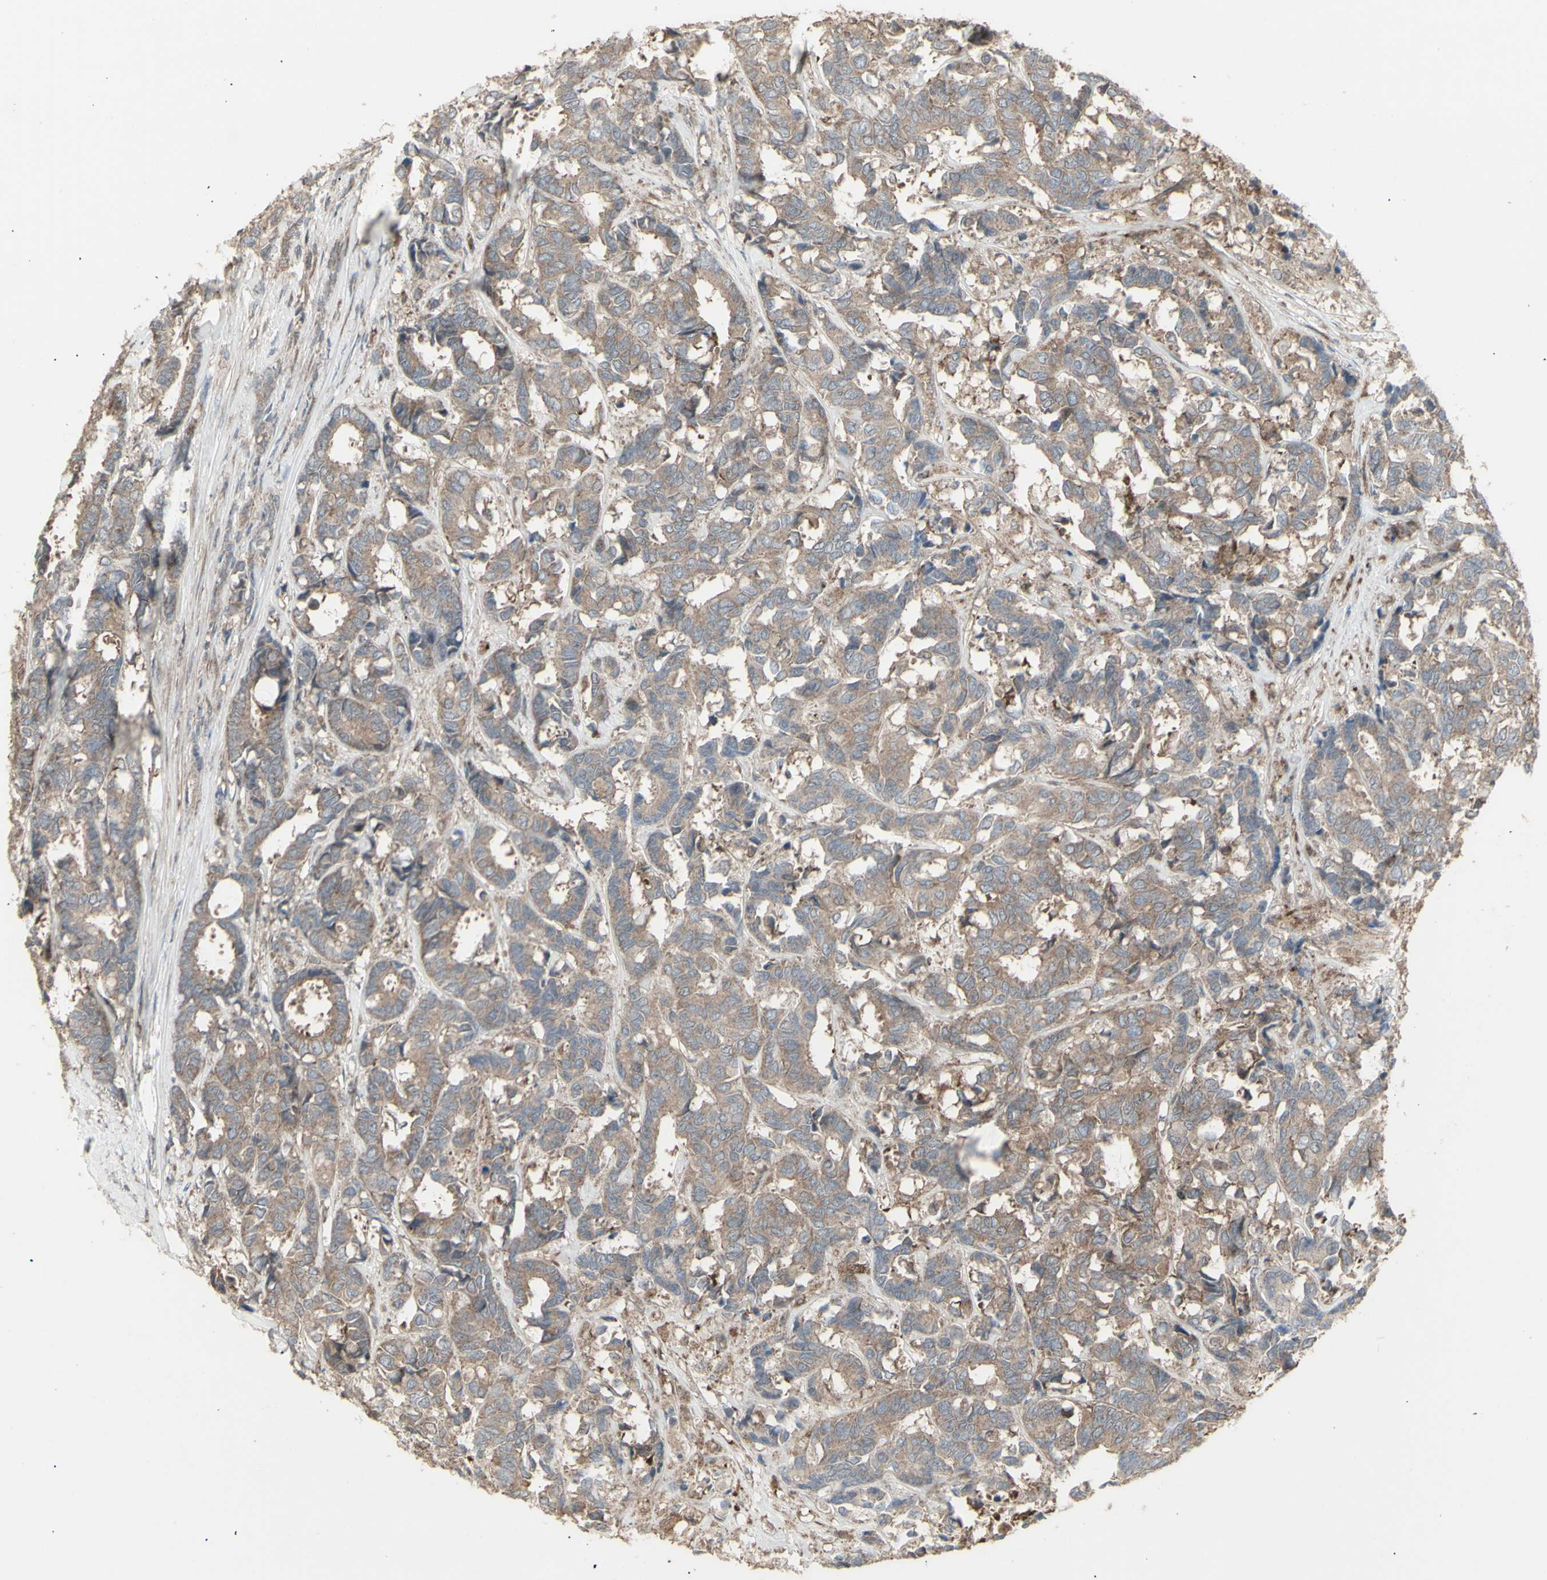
{"staining": {"intensity": "moderate", "quantity": ">75%", "location": "cytoplasmic/membranous"}, "tissue": "breast cancer", "cell_type": "Tumor cells", "image_type": "cancer", "snomed": [{"axis": "morphology", "description": "Duct carcinoma"}, {"axis": "topography", "description": "Breast"}], "caption": "High-power microscopy captured an immunohistochemistry (IHC) micrograph of breast intraductal carcinoma, revealing moderate cytoplasmic/membranous positivity in about >75% of tumor cells. (Brightfield microscopy of DAB IHC at high magnification).", "gene": "RNASEL", "patient": {"sex": "female", "age": 87}}